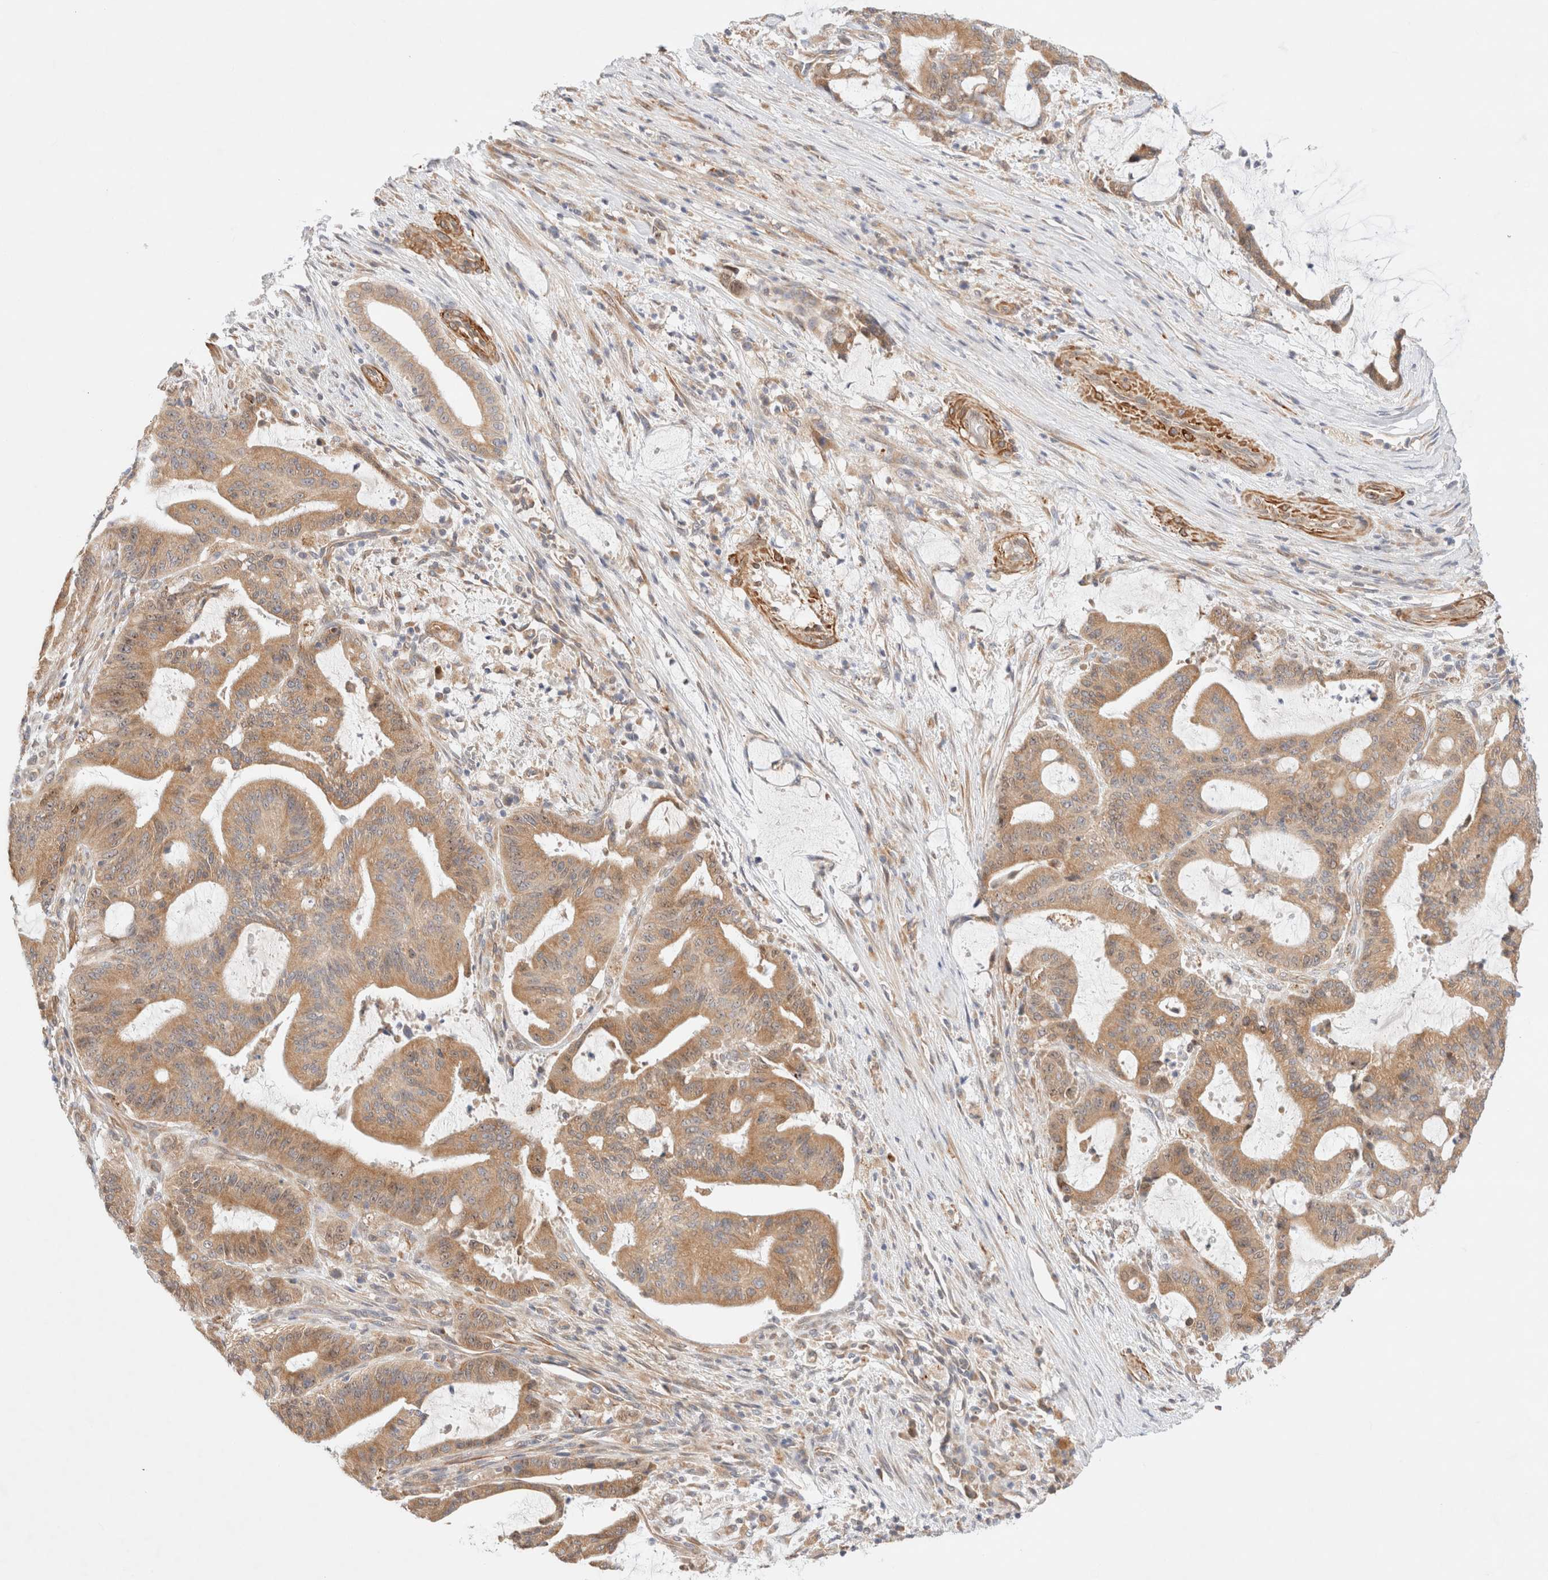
{"staining": {"intensity": "moderate", "quantity": ">75%", "location": "cytoplasmic/membranous,nuclear"}, "tissue": "liver cancer", "cell_type": "Tumor cells", "image_type": "cancer", "snomed": [{"axis": "morphology", "description": "Normal tissue, NOS"}, {"axis": "morphology", "description": "Cholangiocarcinoma"}, {"axis": "topography", "description": "Liver"}, {"axis": "topography", "description": "Peripheral nerve tissue"}], "caption": "This histopathology image shows immunohistochemistry (IHC) staining of liver cancer (cholangiocarcinoma), with medium moderate cytoplasmic/membranous and nuclear expression in about >75% of tumor cells.", "gene": "RRP15", "patient": {"sex": "female", "age": 73}}